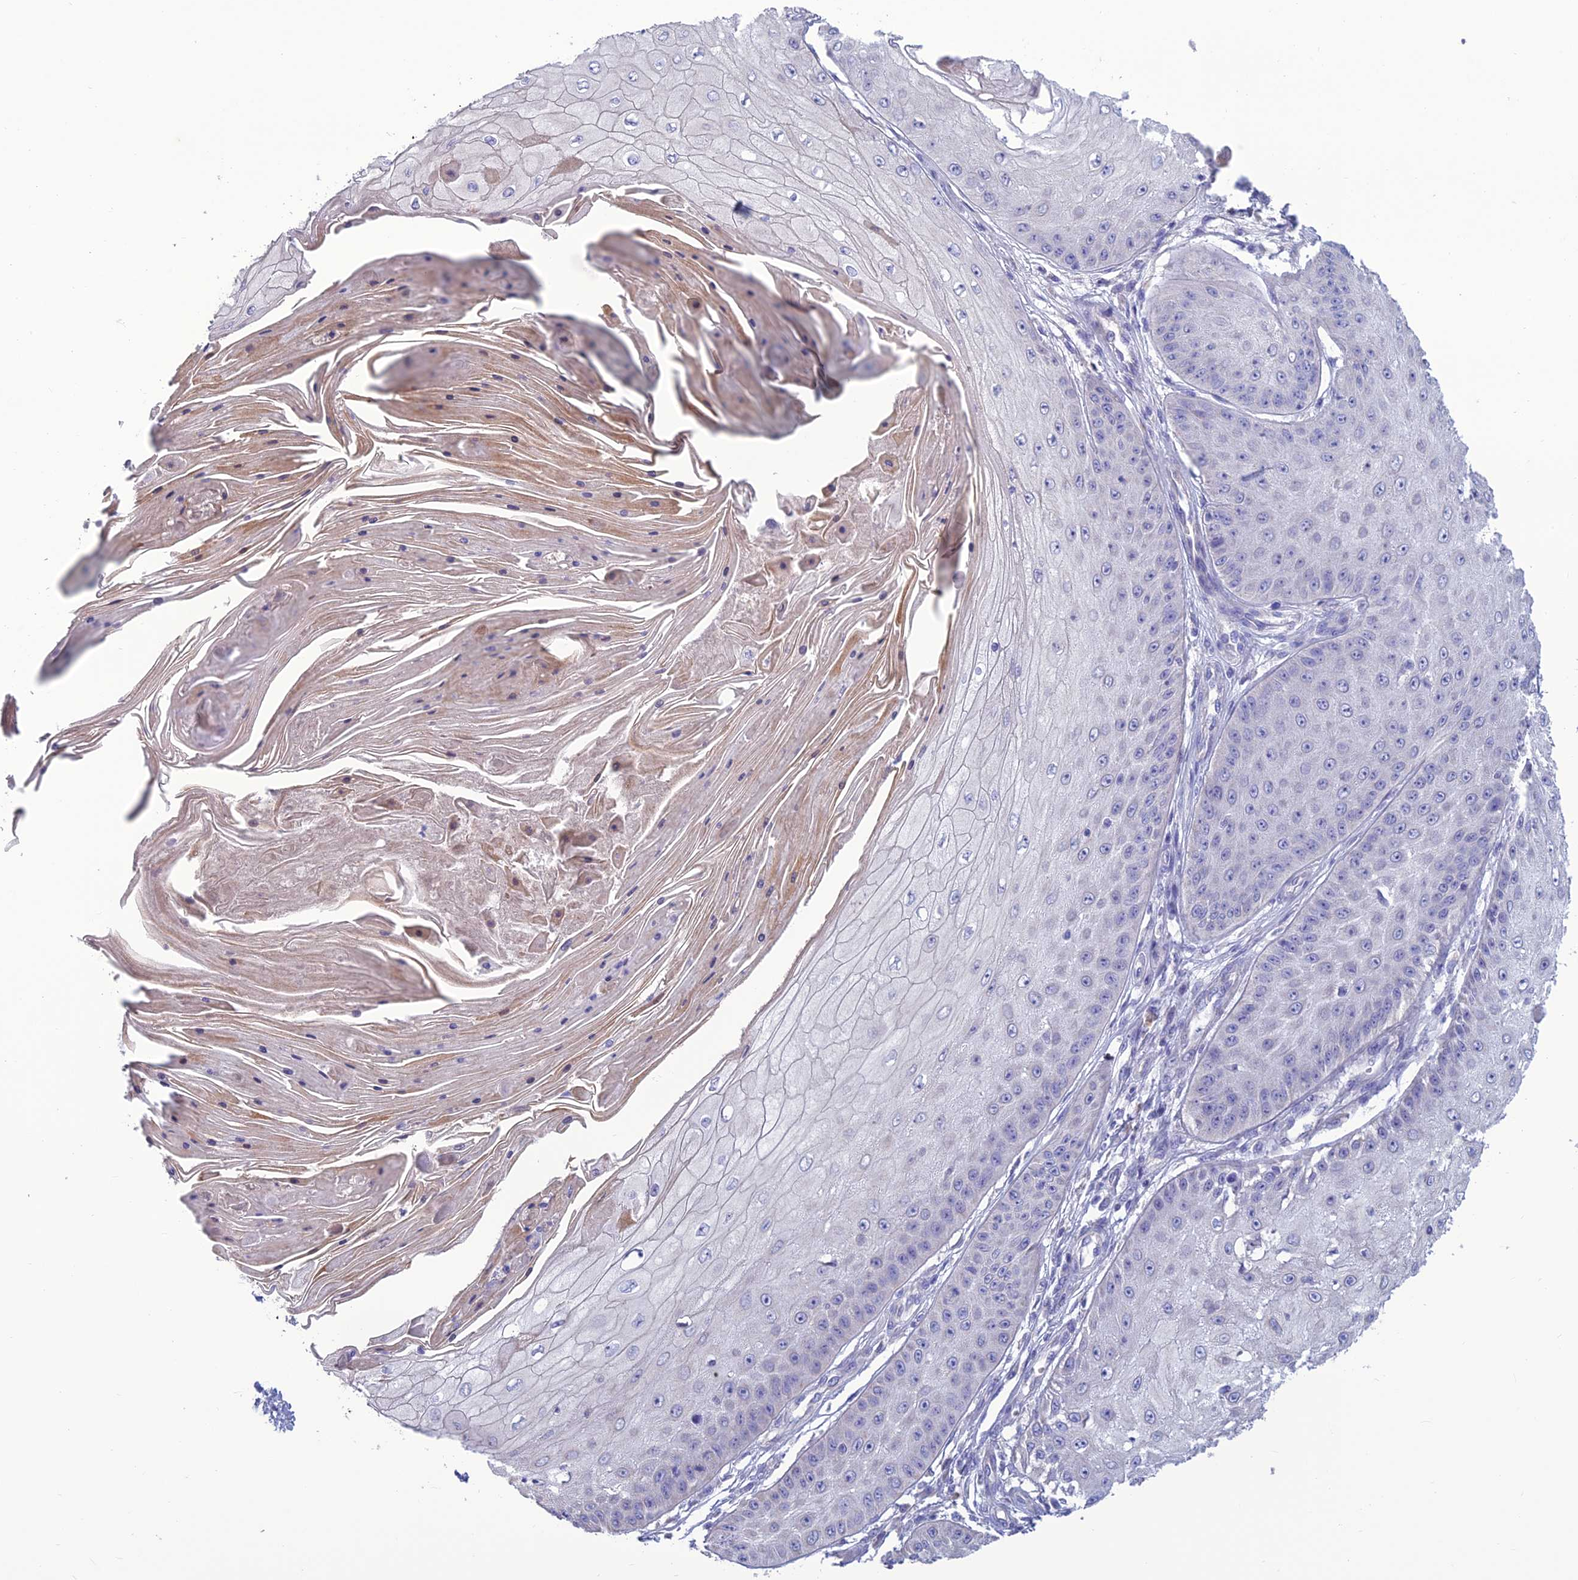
{"staining": {"intensity": "negative", "quantity": "none", "location": "none"}, "tissue": "skin cancer", "cell_type": "Tumor cells", "image_type": "cancer", "snomed": [{"axis": "morphology", "description": "Squamous cell carcinoma, NOS"}, {"axis": "topography", "description": "Skin"}], "caption": "A histopathology image of skin cancer (squamous cell carcinoma) stained for a protein demonstrates no brown staining in tumor cells. (Immunohistochemistry, brightfield microscopy, high magnification).", "gene": "BHMT2", "patient": {"sex": "male", "age": 70}}